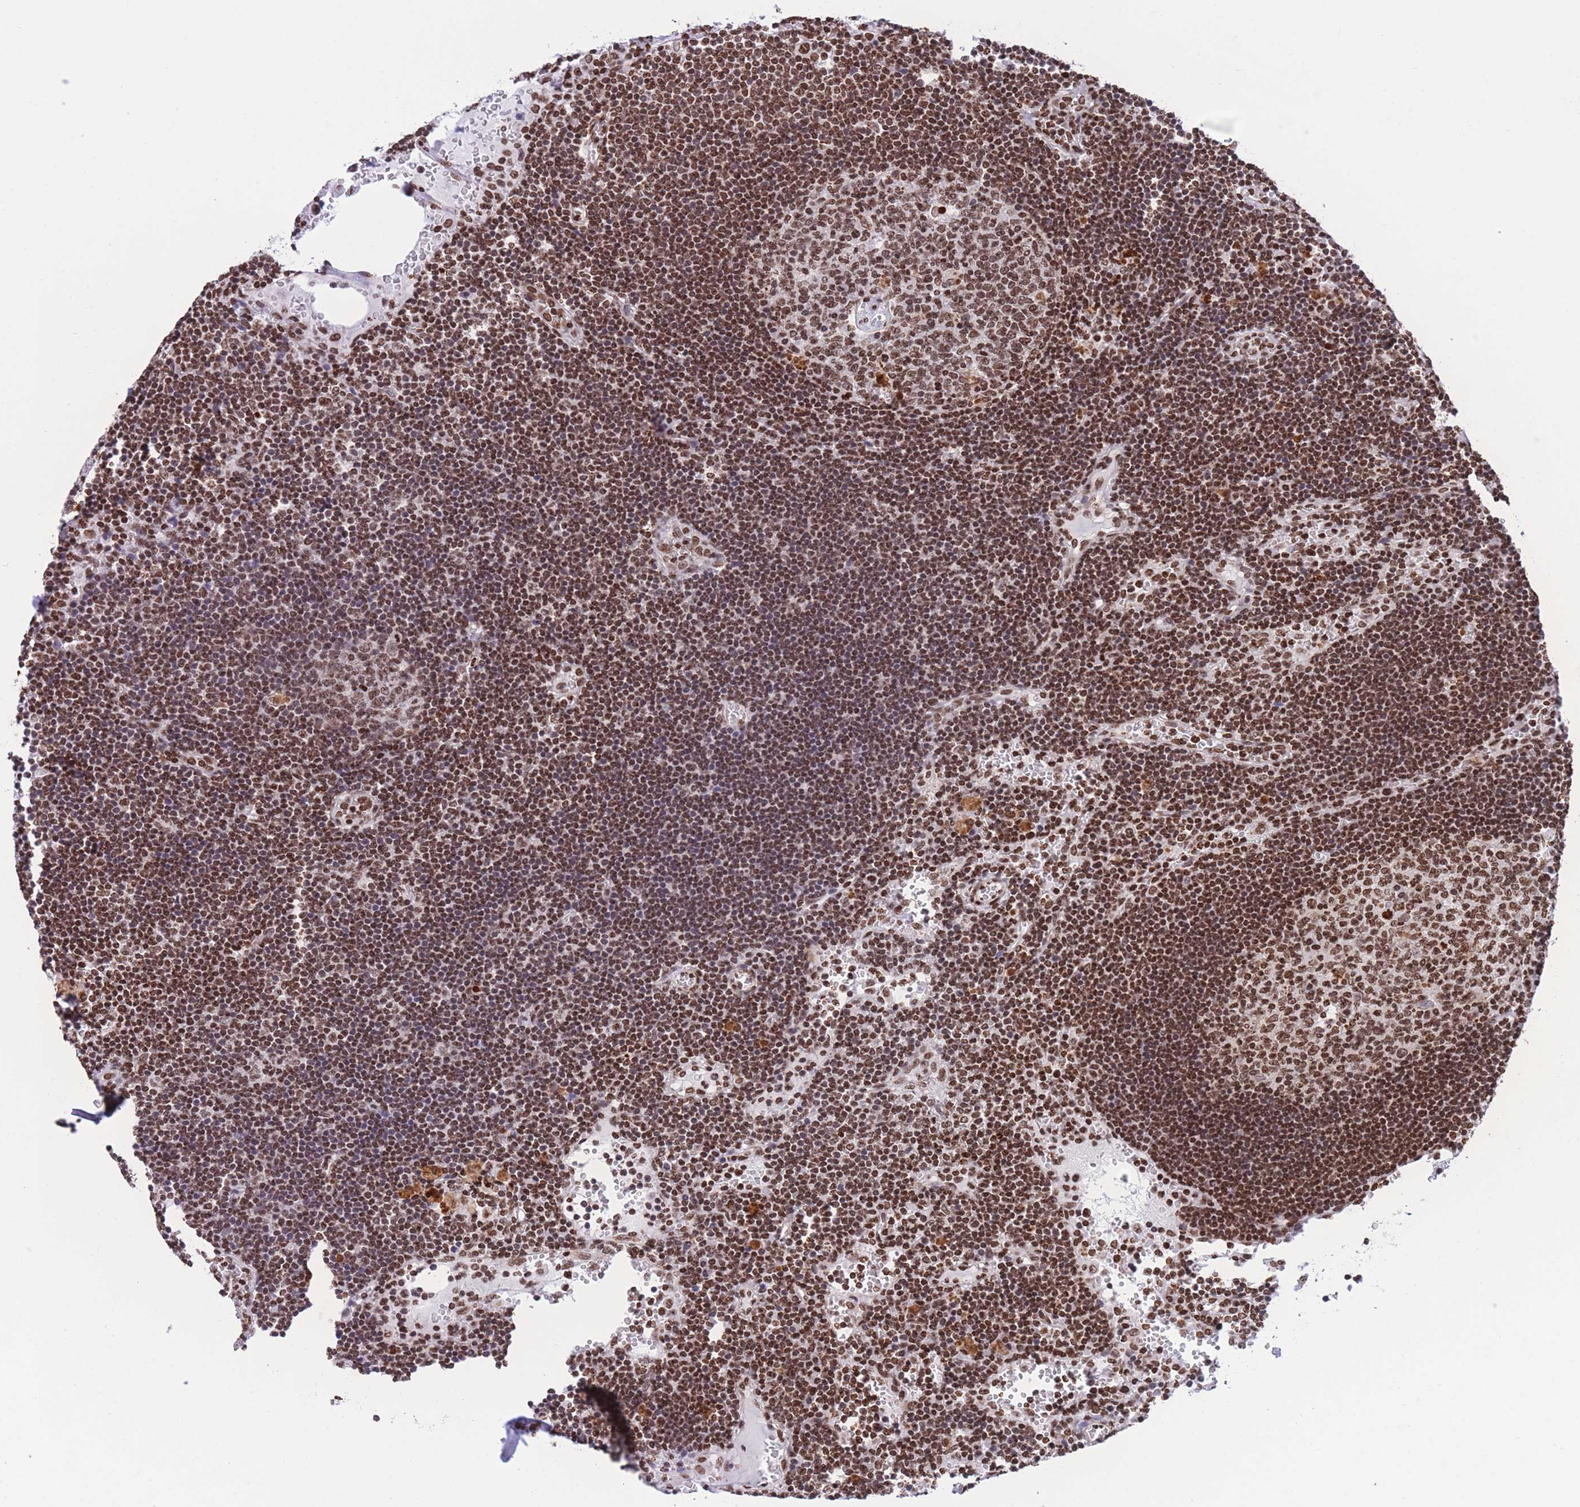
{"staining": {"intensity": "moderate", "quantity": ">75%", "location": "nuclear"}, "tissue": "lymph node", "cell_type": "Germinal center cells", "image_type": "normal", "snomed": [{"axis": "morphology", "description": "Normal tissue, NOS"}, {"axis": "topography", "description": "Lymph node"}], "caption": "A high-resolution histopathology image shows immunohistochemistry (IHC) staining of benign lymph node, which displays moderate nuclear positivity in about >75% of germinal center cells. Nuclei are stained in blue.", "gene": "H2BC10", "patient": {"sex": "male", "age": 62}}